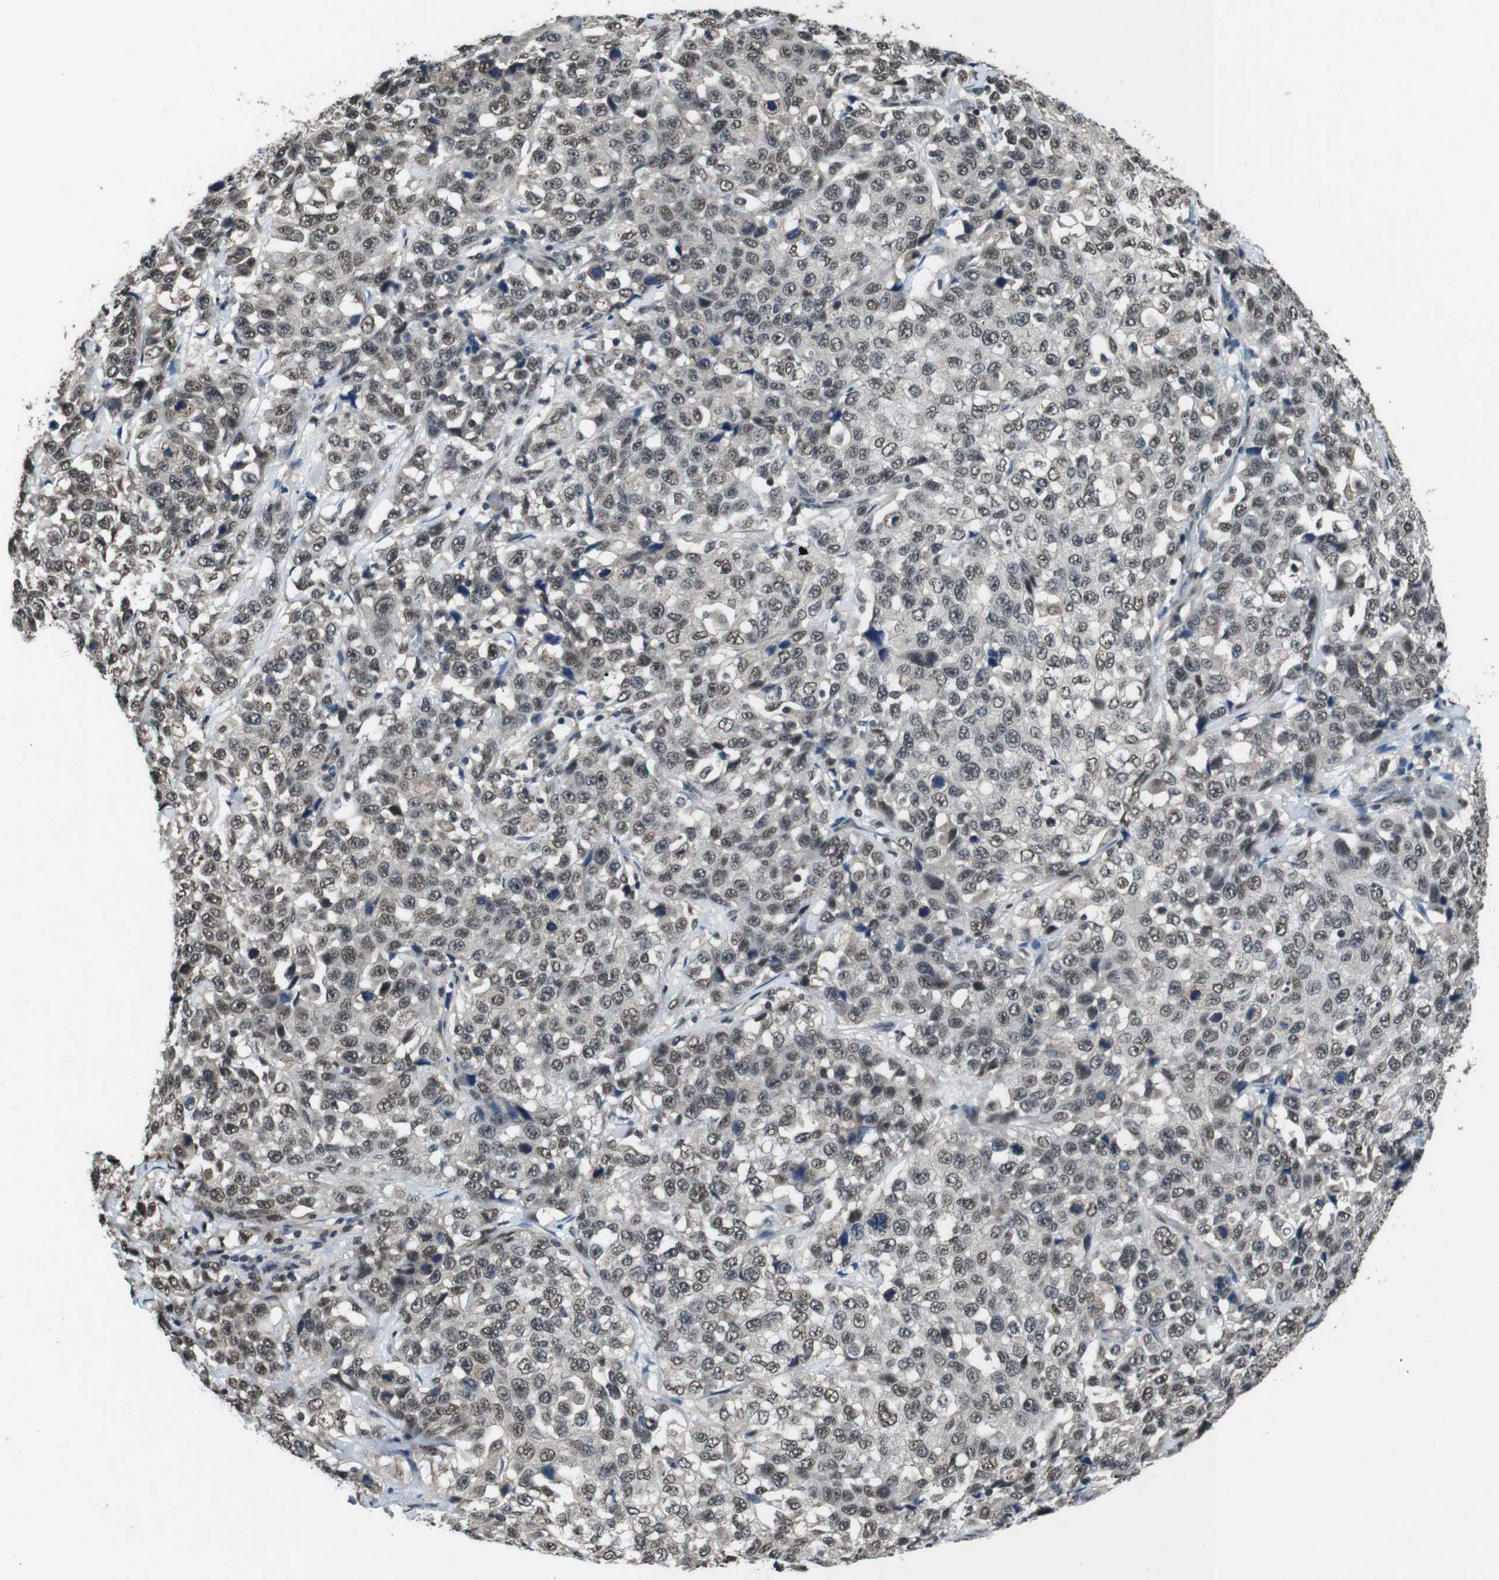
{"staining": {"intensity": "moderate", "quantity": ">75%", "location": "nuclear"}, "tissue": "stomach cancer", "cell_type": "Tumor cells", "image_type": "cancer", "snomed": [{"axis": "morphology", "description": "Normal tissue, NOS"}, {"axis": "morphology", "description": "Adenocarcinoma, NOS"}, {"axis": "topography", "description": "Stomach"}], "caption": "The micrograph reveals a brown stain indicating the presence of a protein in the nuclear of tumor cells in stomach adenocarcinoma.", "gene": "NR4A2", "patient": {"sex": "male", "age": 48}}